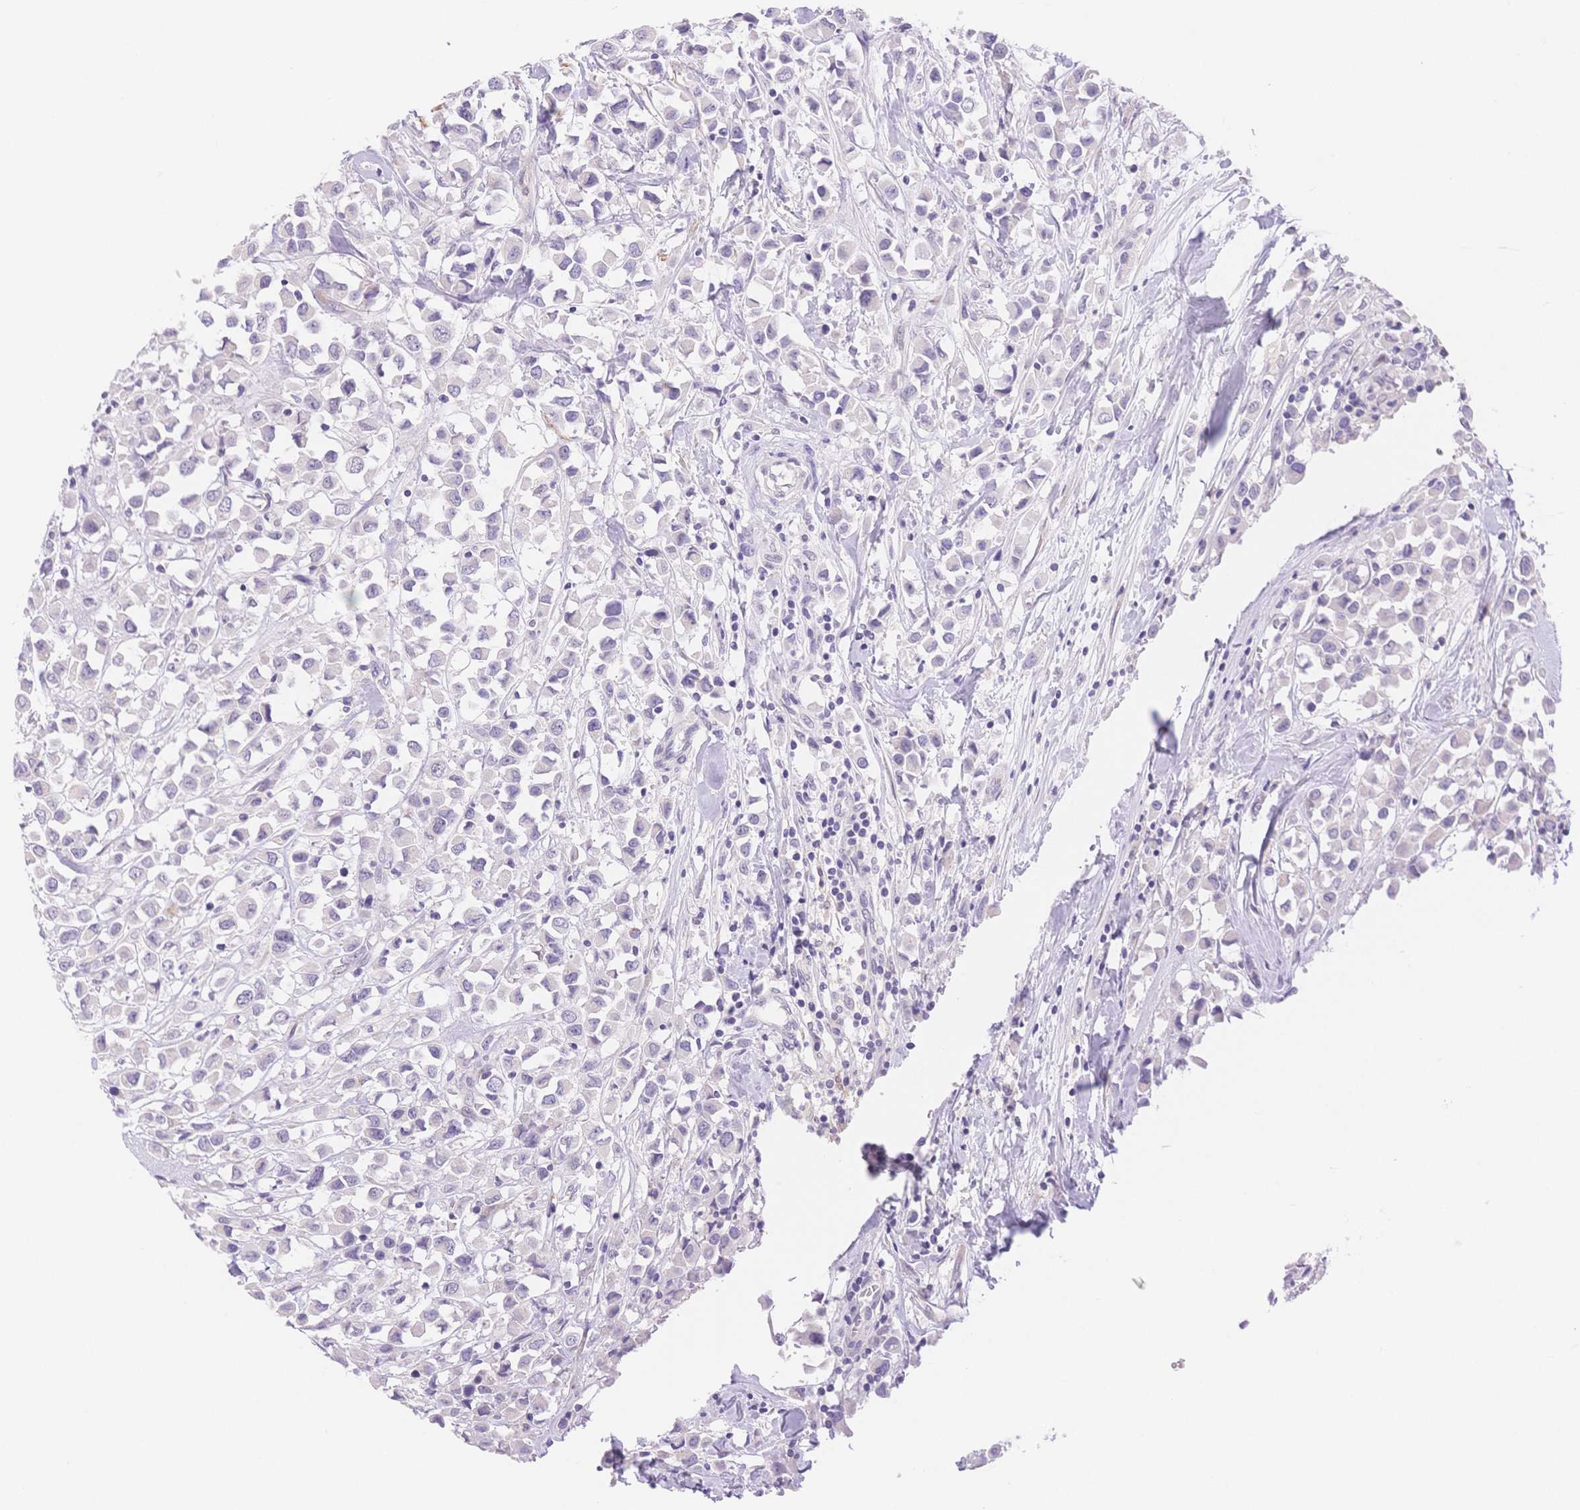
{"staining": {"intensity": "negative", "quantity": "none", "location": "none"}, "tissue": "breast cancer", "cell_type": "Tumor cells", "image_type": "cancer", "snomed": [{"axis": "morphology", "description": "Duct carcinoma"}, {"axis": "topography", "description": "Breast"}], "caption": "Protein analysis of breast cancer demonstrates no significant expression in tumor cells.", "gene": "MYOM1", "patient": {"sex": "female", "age": 61}}